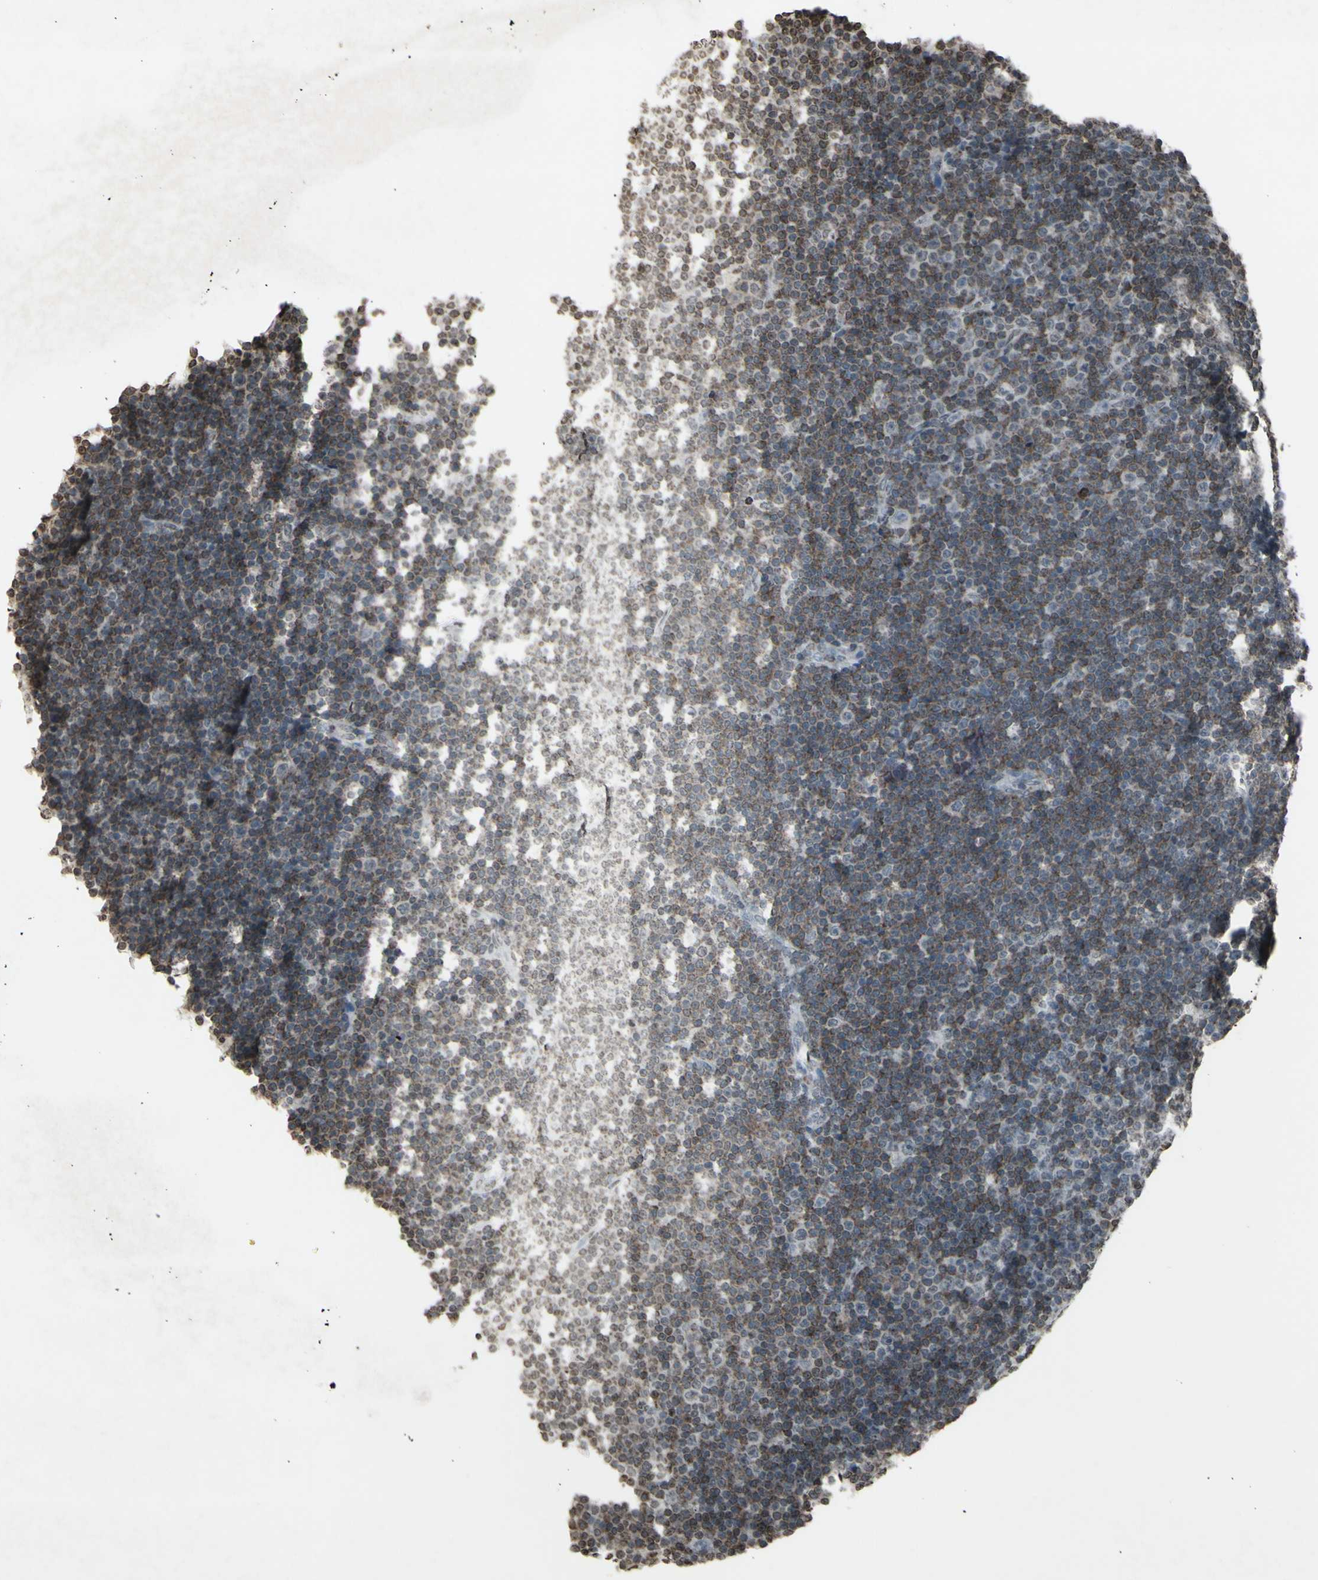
{"staining": {"intensity": "moderate", "quantity": "25%-75%", "location": "cytoplasmic/membranous"}, "tissue": "lymphoma", "cell_type": "Tumor cells", "image_type": "cancer", "snomed": [{"axis": "morphology", "description": "Malignant lymphoma, non-Hodgkin's type, Low grade"}, {"axis": "topography", "description": "Lymph node"}], "caption": "Moderate cytoplasmic/membranous staining for a protein is appreciated in about 25%-75% of tumor cells of lymphoma using IHC.", "gene": "CD79B", "patient": {"sex": "female", "age": 67}}